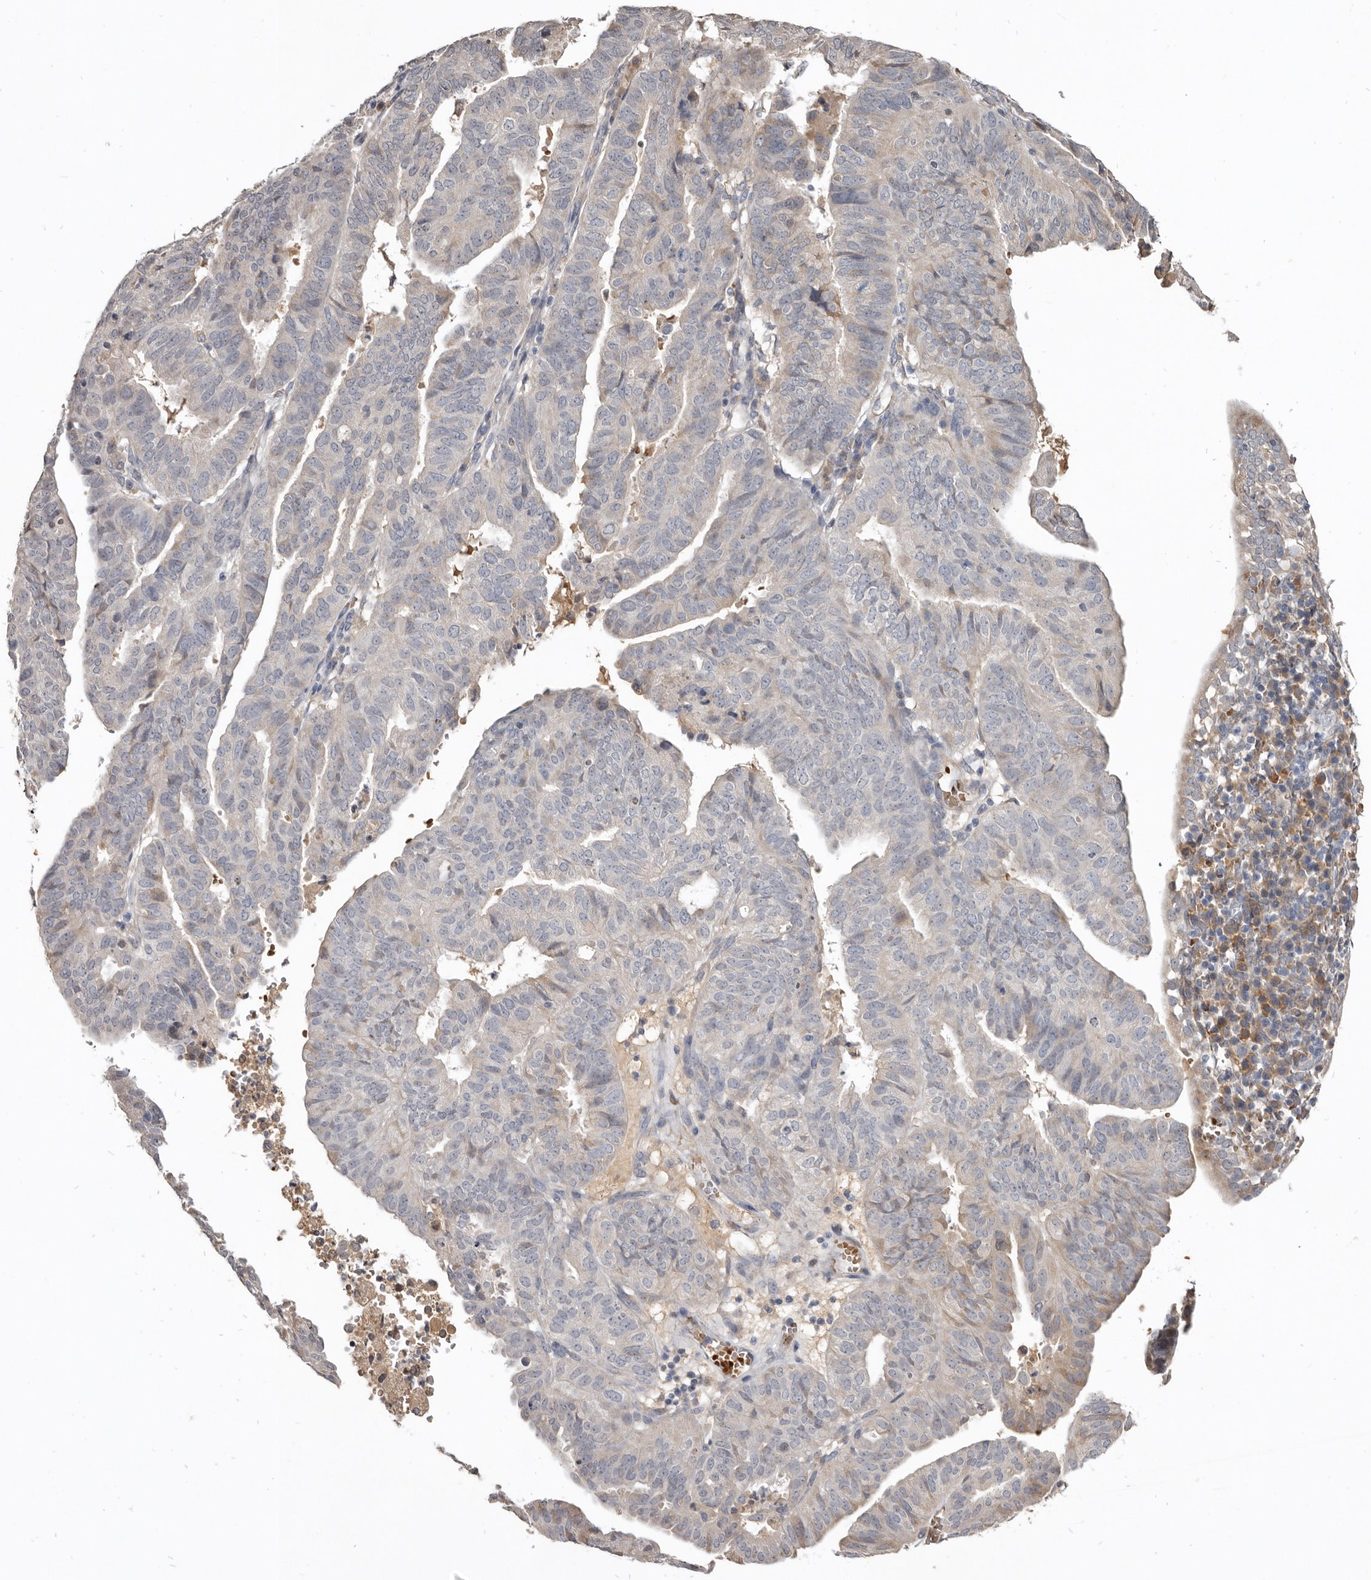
{"staining": {"intensity": "negative", "quantity": "none", "location": "none"}, "tissue": "endometrial cancer", "cell_type": "Tumor cells", "image_type": "cancer", "snomed": [{"axis": "morphology", "description": "Adenocarcinoma, NOS"}, {"axis": "topography", "description": "Uterus"}], "caption": "An immunohistochemistry micrograph of endometrial cancer is shown. There is no staining in tumor cells of endometrial cancer.", "gene": "NENF", "patient": {"sex": "female", "age": 77}}